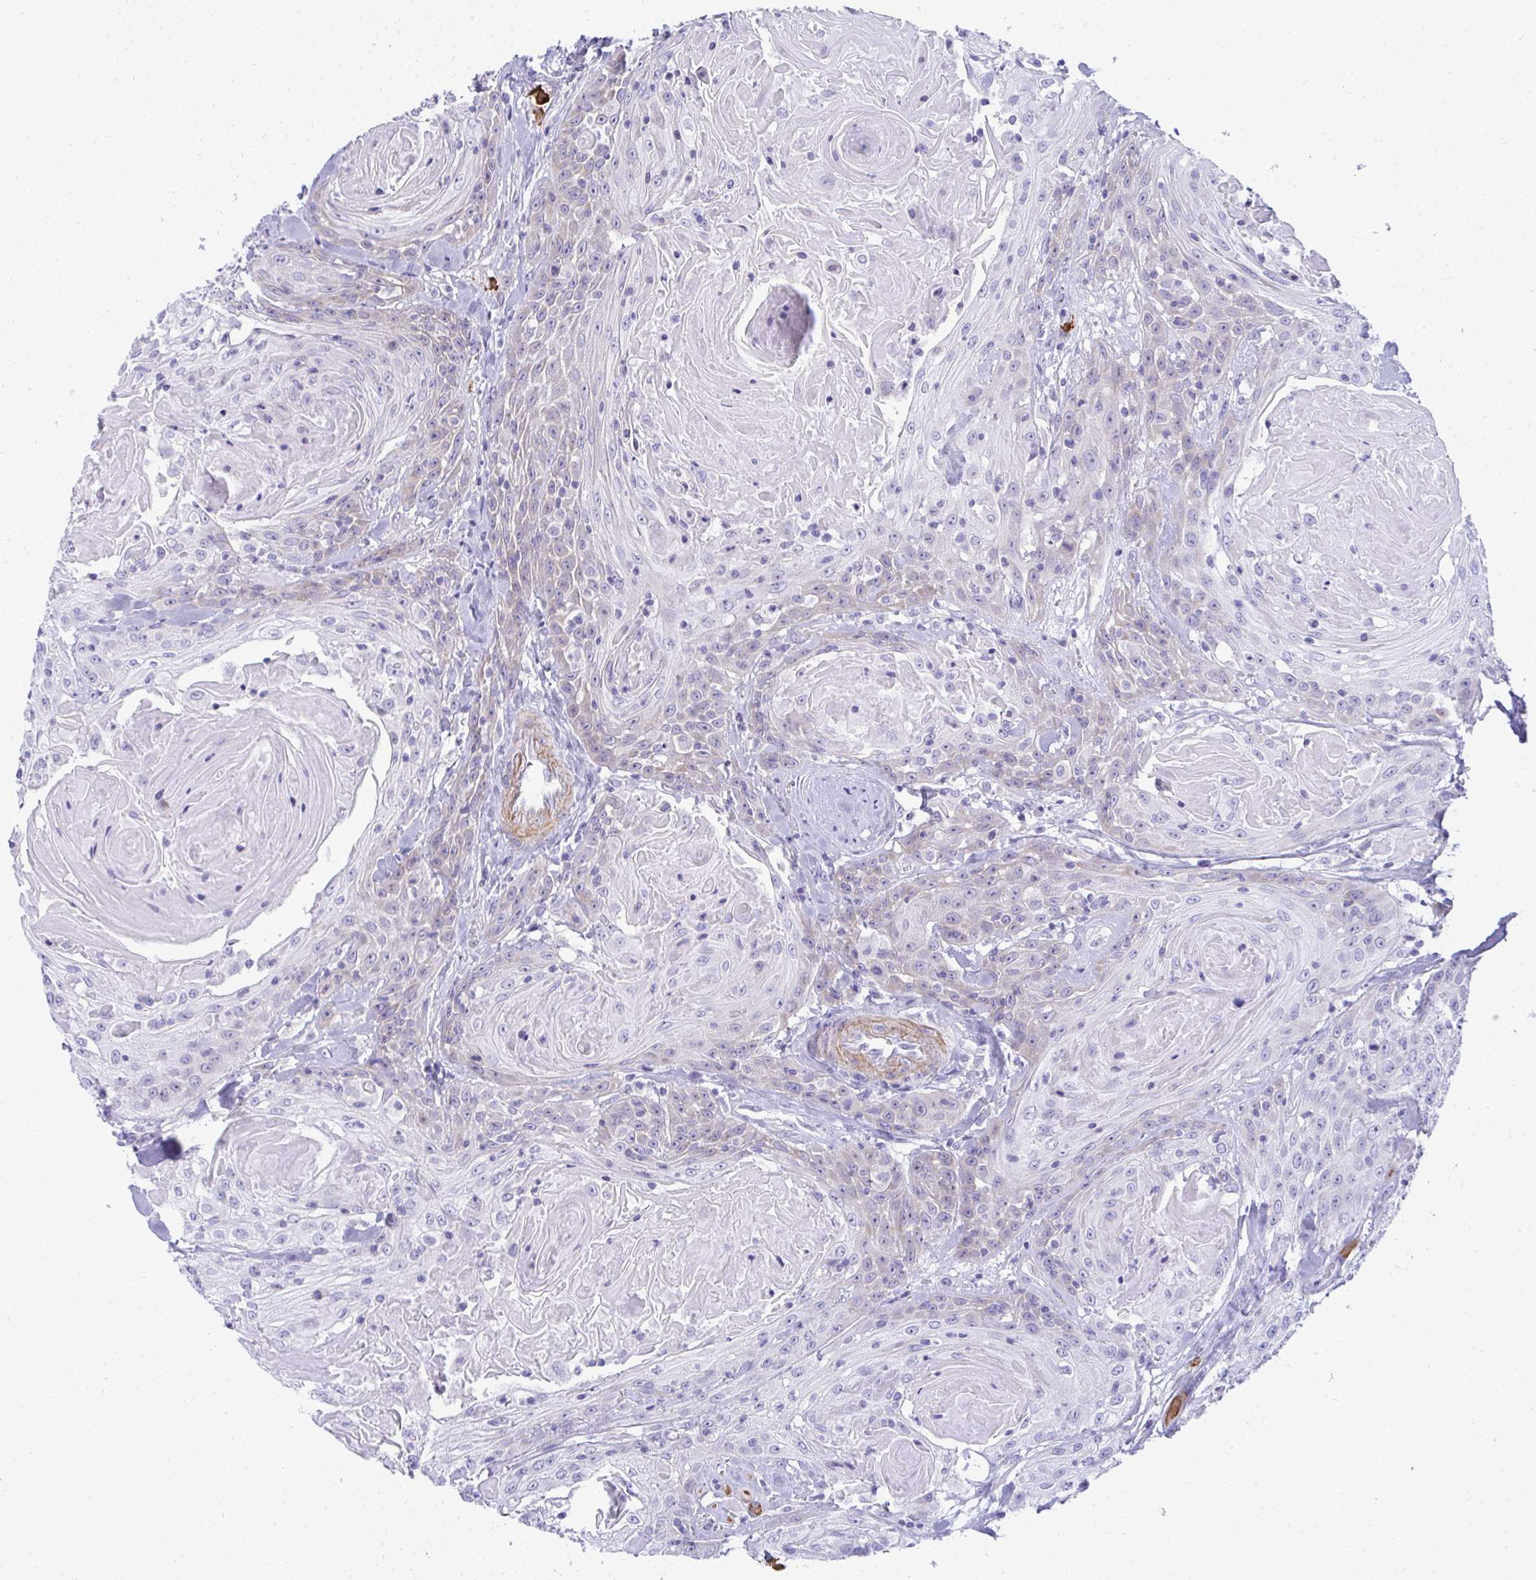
{"staining": {"intensity": "negative", "quantity": "none", "location": "none"}, "tissue": "head and neck cancer", "cell_type": "Tumor cells", "image_type": "cancer", "snomed": [{"axis": "morphology", "description": "Squamous cell carcinoma, NOS"}, {"axis": "topography", "description": "Head-Neck"}], "caption": "Tumor cells are negative for brown protein staining in squamous cell carcinoma (head and neck).", "gene": "PUS7L", "patient": {"sex": "female", "age": 84}}